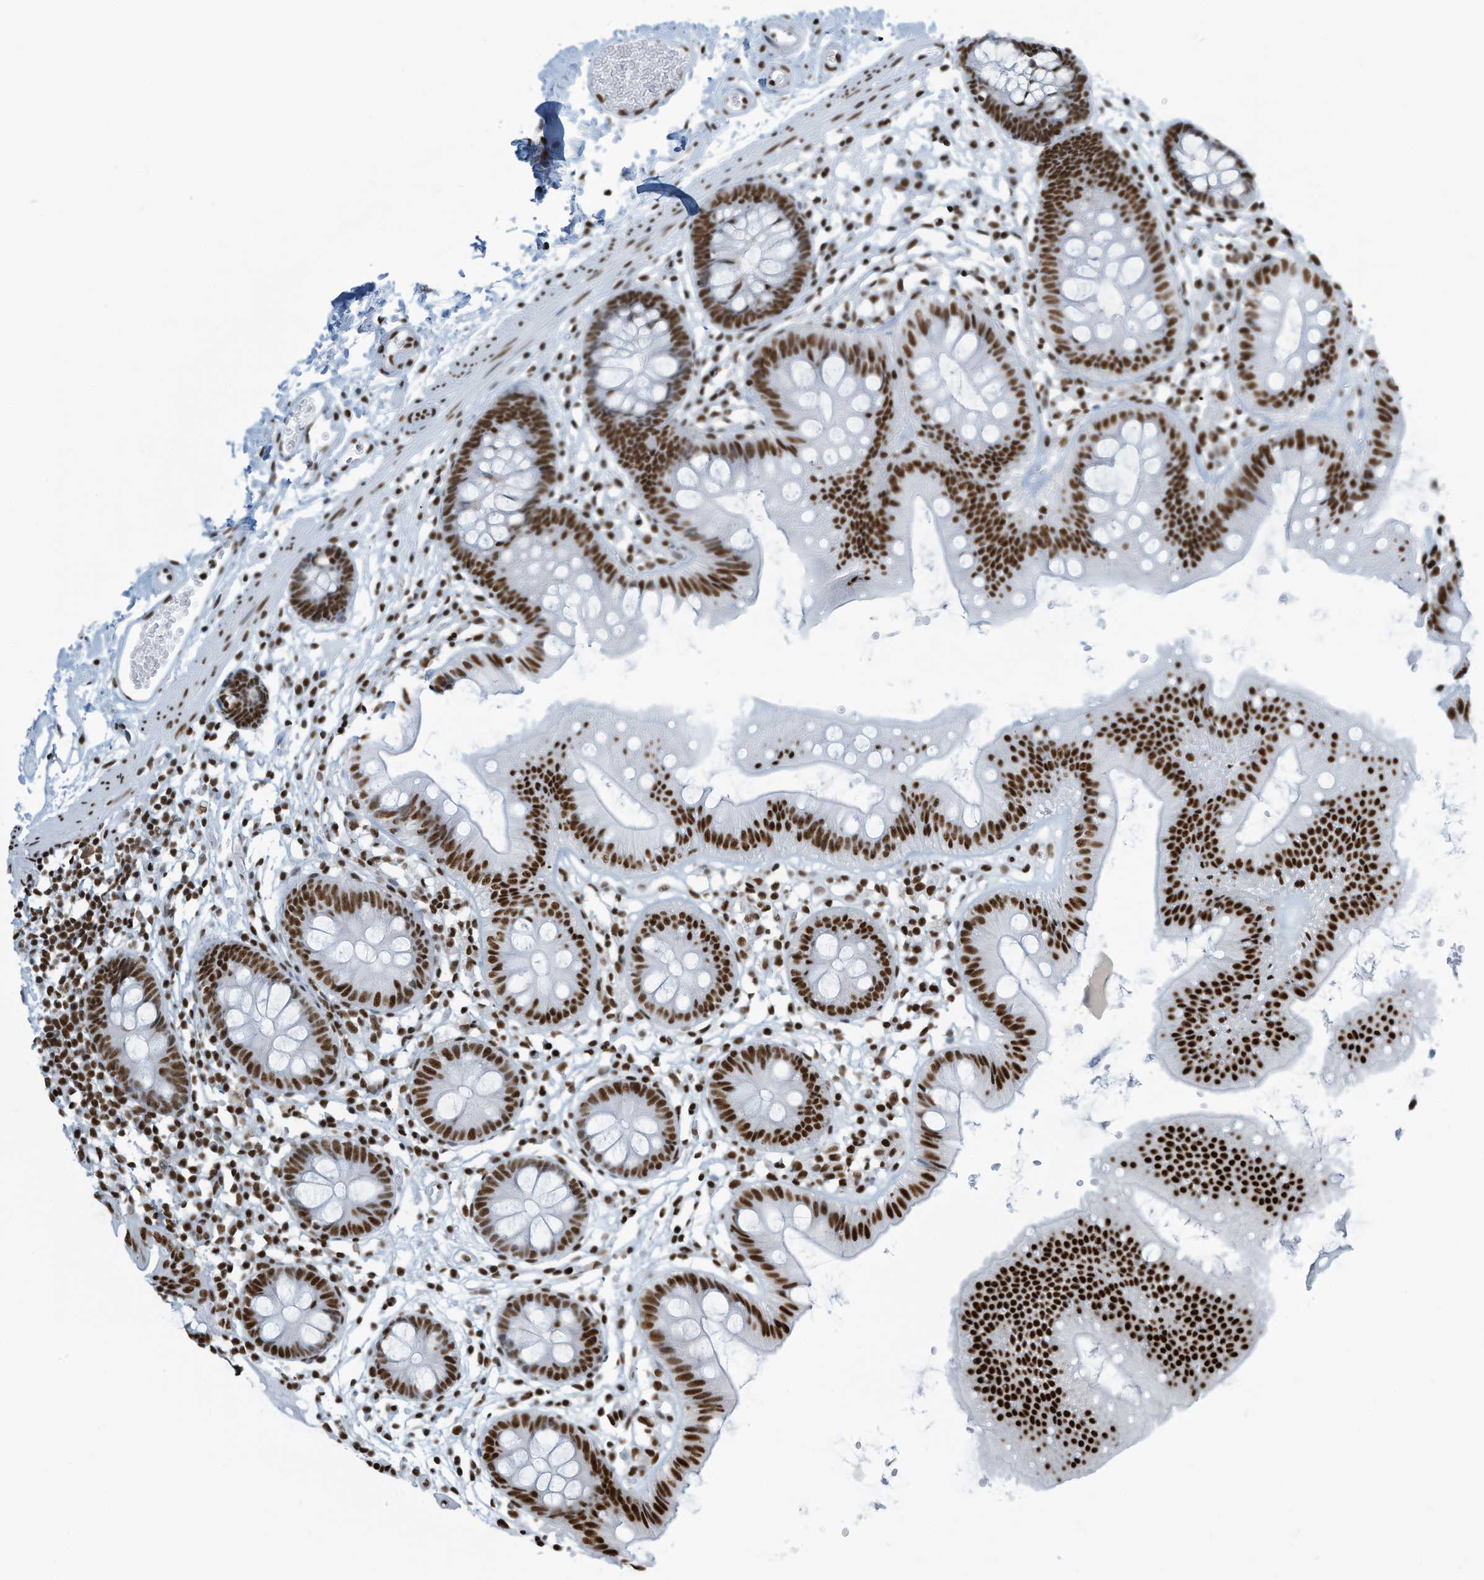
{"staining": {"intensity": "strong", "quantity": ">75%", "location": "nuclear"}, "tissue": "colon", "cell_type": "Endothelial cells", "image_type": "normal", "snomed": [{"axis": "morphology", "description": "Normal tissue, NOS"}, {"axis": "topography", "description": "Colon"}], "caption": "Colon stained for a protein (brown) demonstrates strong nuclear positive positivity in about >75% of endothelial cells.", "gene": "ENSG00000257390", "patient": {"sex": "male", "age": 56}}